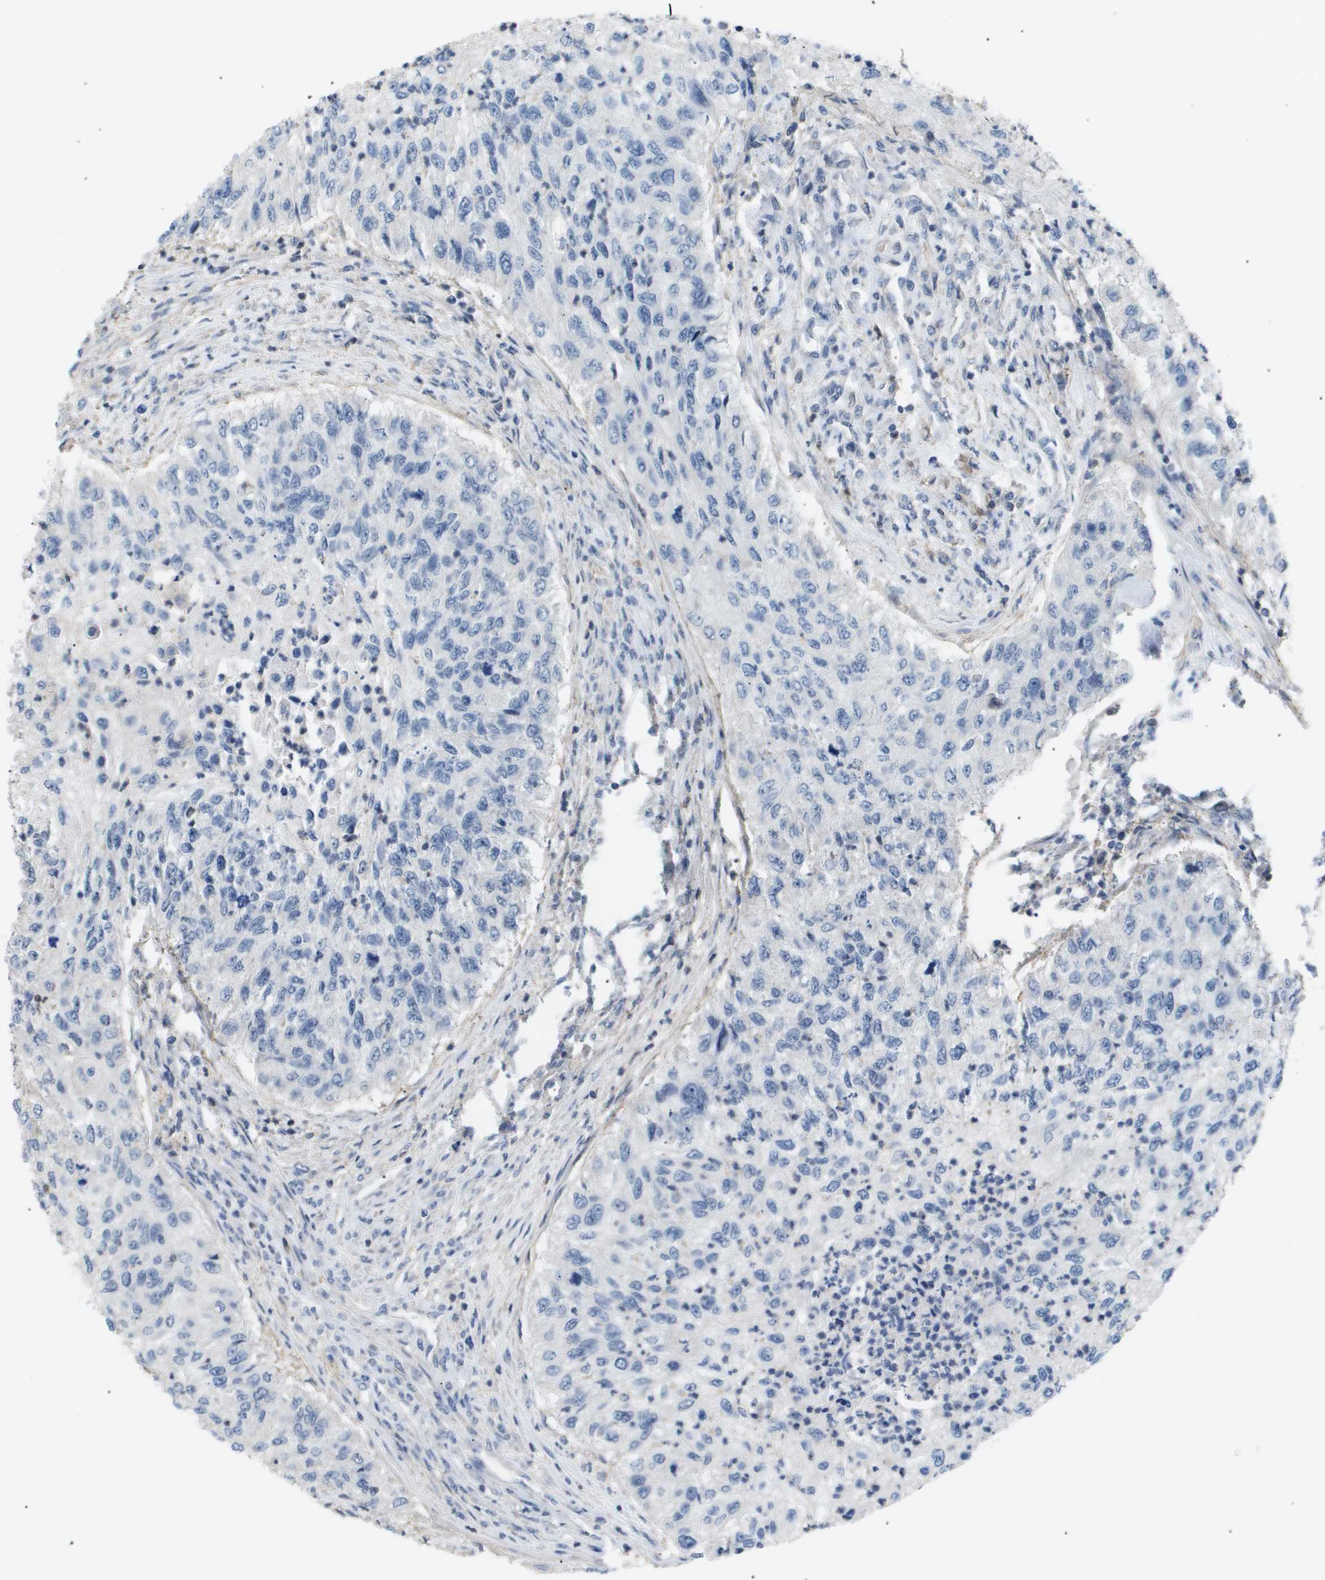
{"staining": {"intensity": "negative", "quantity": "none", "location": "none"}, "tissue": "urothelial cancer", "cell_type": "Tumor cells", "image_type": "cancer", "snomed": [{"axis": "morphology", "description": "Urothelial carcinoma, High grade"}, {"axis": "topography", "description": "Urinary bladder"}], "caption": "Immunohistochemistry (IHC) of high-grade urothelial carcinoma reveals no positivity in tumor cells.", "gene": "AKR1A1", "patient": {"sex": "female", "age": 60}}